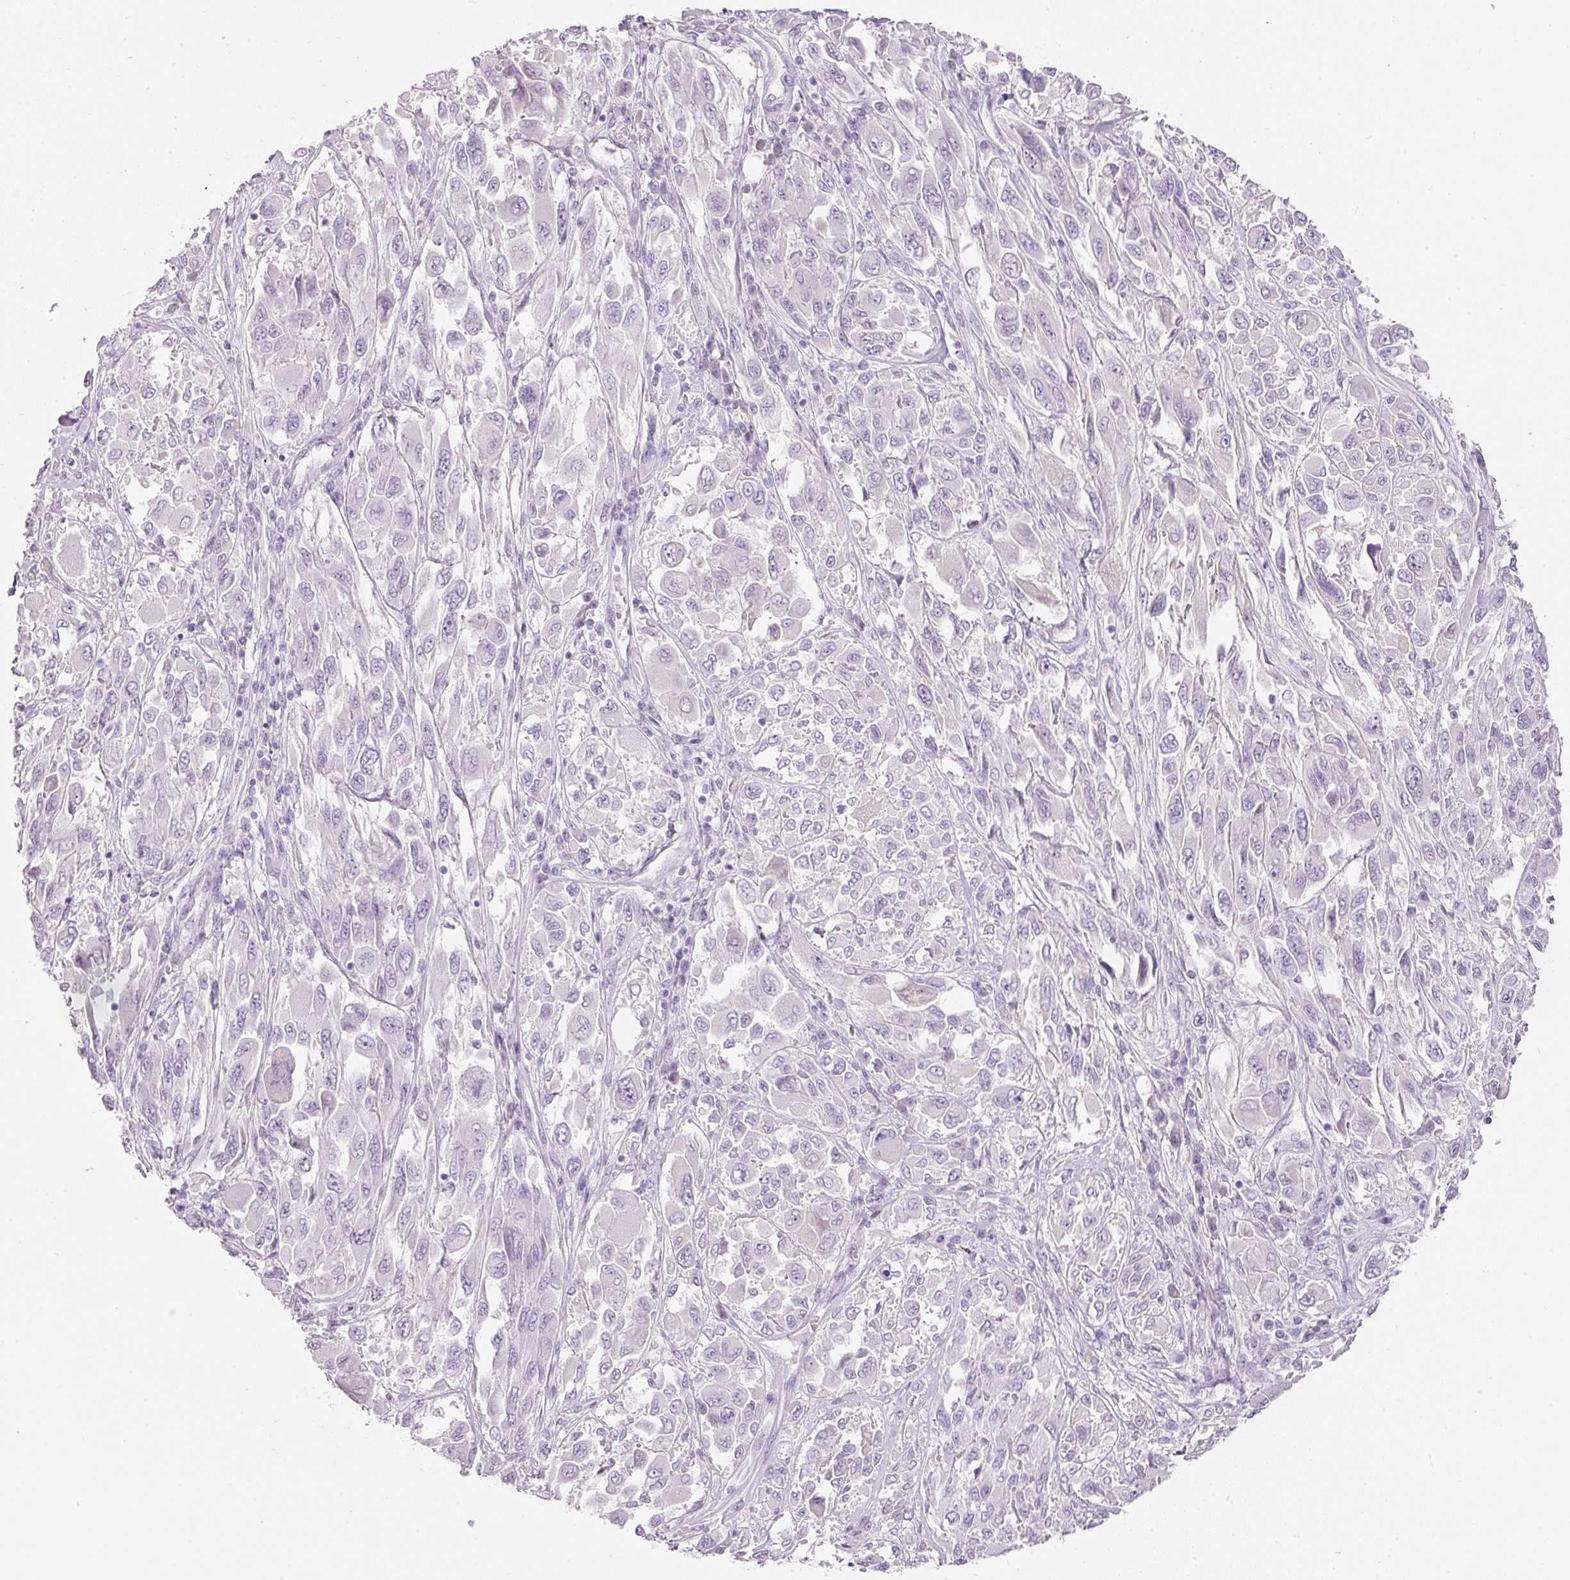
{"staining": {"intensity": "negative", "quantity": "none", "location": "none"}, "tissue": "melanoma", "cell_type": "Tumor cells", "image_type": "cancer", "snomed": [{"axis": "morphology", "description": "Malignant melanoma, NOS"}, {"axis": "topography", "description": "Skin"}], "caption": "The immunohistochemistry (IHC) micrograph has no significant expression in tumor cells of malignant melanoma tissue. The staining was performed using DAB (3,3'-diaminobenzidine) to visualize the protein expression in brown, while the nuclei were stained in blue with hematoxylin (Magnification: 20x).", "gene": "DNM1", "patient": {"sex": "female", "age": 91}}